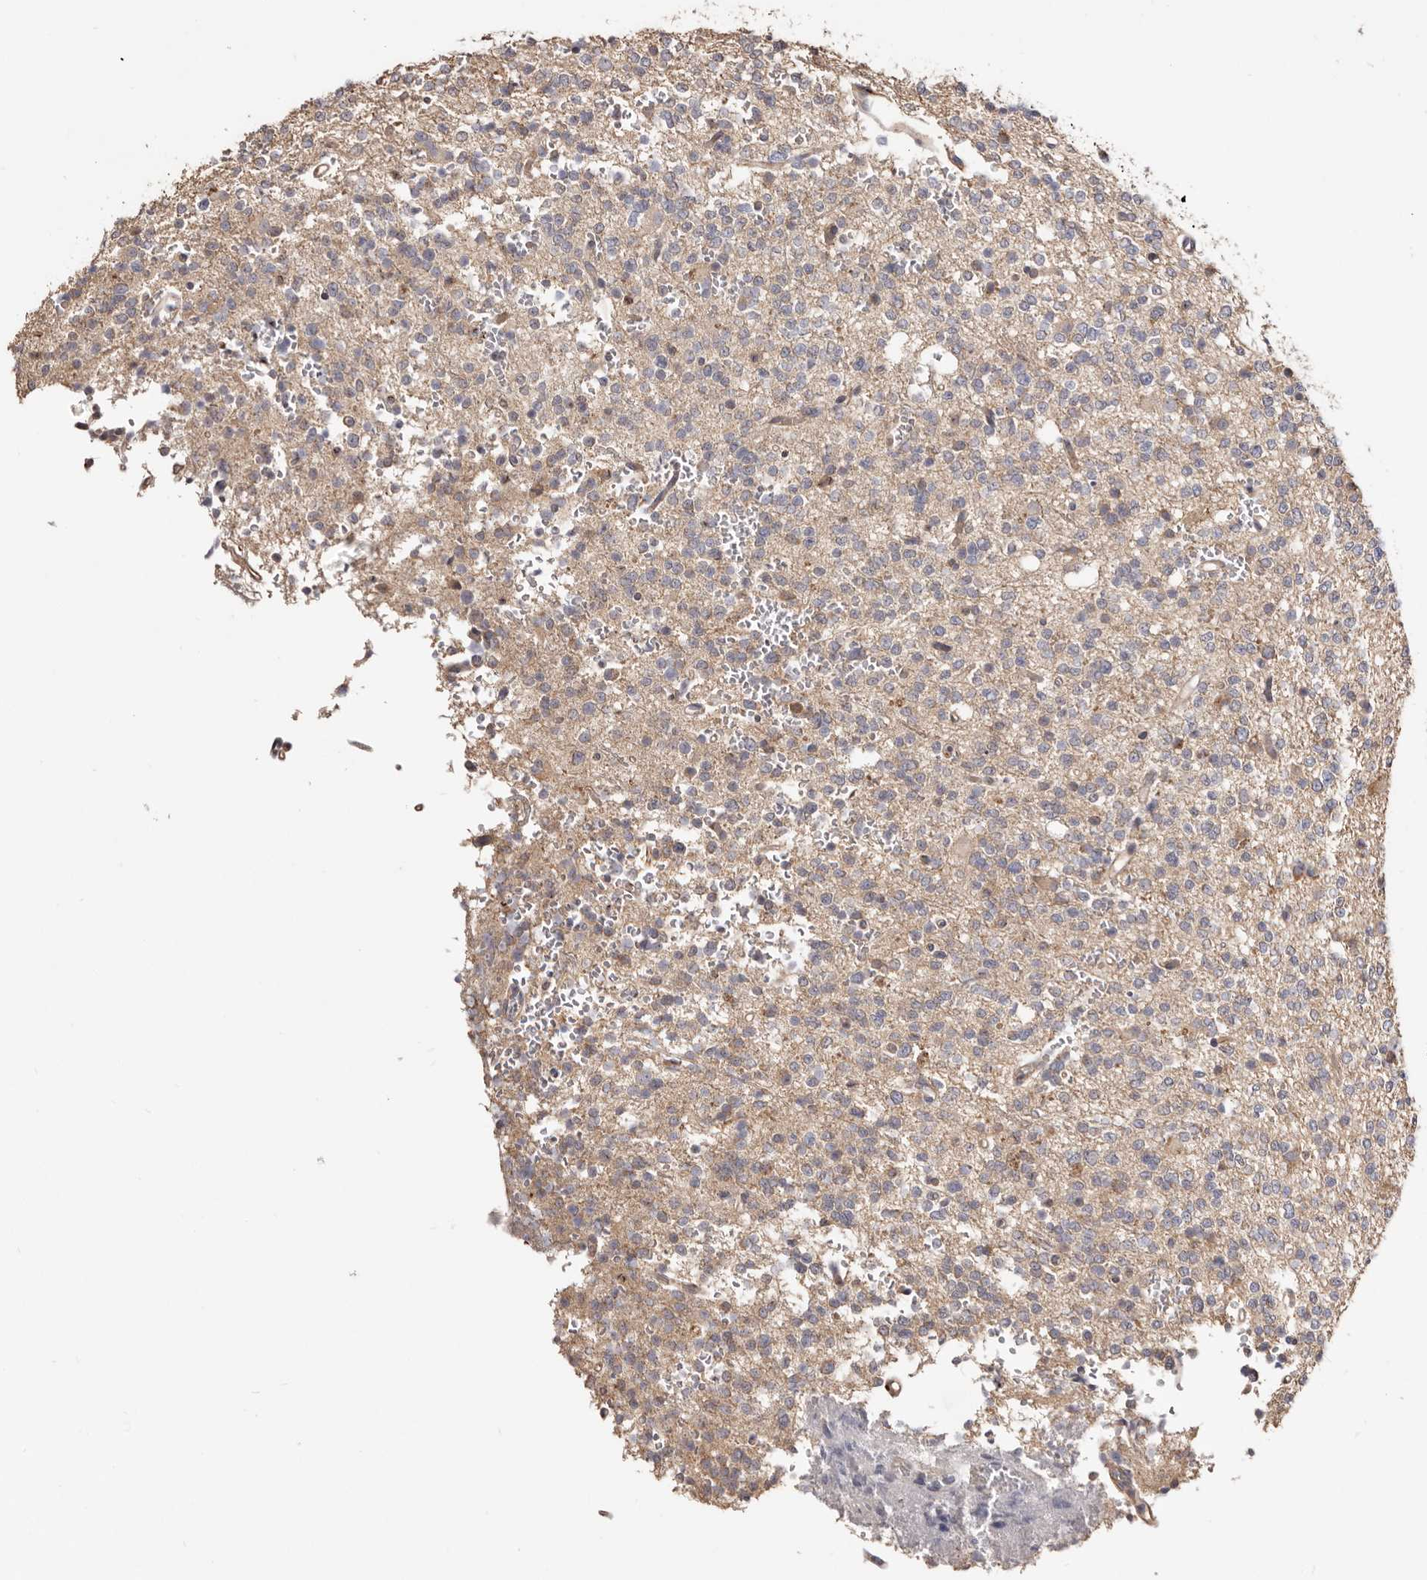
{"staining": {"intensity": "weak", "quantity": ">75%", "location": "cytoplasmic/membranous"}, "tissue": "glioma", "cell_type": "Tumor cells", "image_type": "cancer", "snomed": [{"axis": "morphology", "description": "Glioma, malignant, High grade"}, {"axis": "topography", "description": "Brain"}], "caption": "Immunohistochemistry (IHC) of human malignant glioma (high-grade) exhibits low levels of weak cytoplasmic/membranous positivity in approximately >75% of tumor cells. (DAB = brown stain, brightfield microscopy at high magnification).", "gene": "LRRC25", "patient": {"sex": "female", "age": 62}}